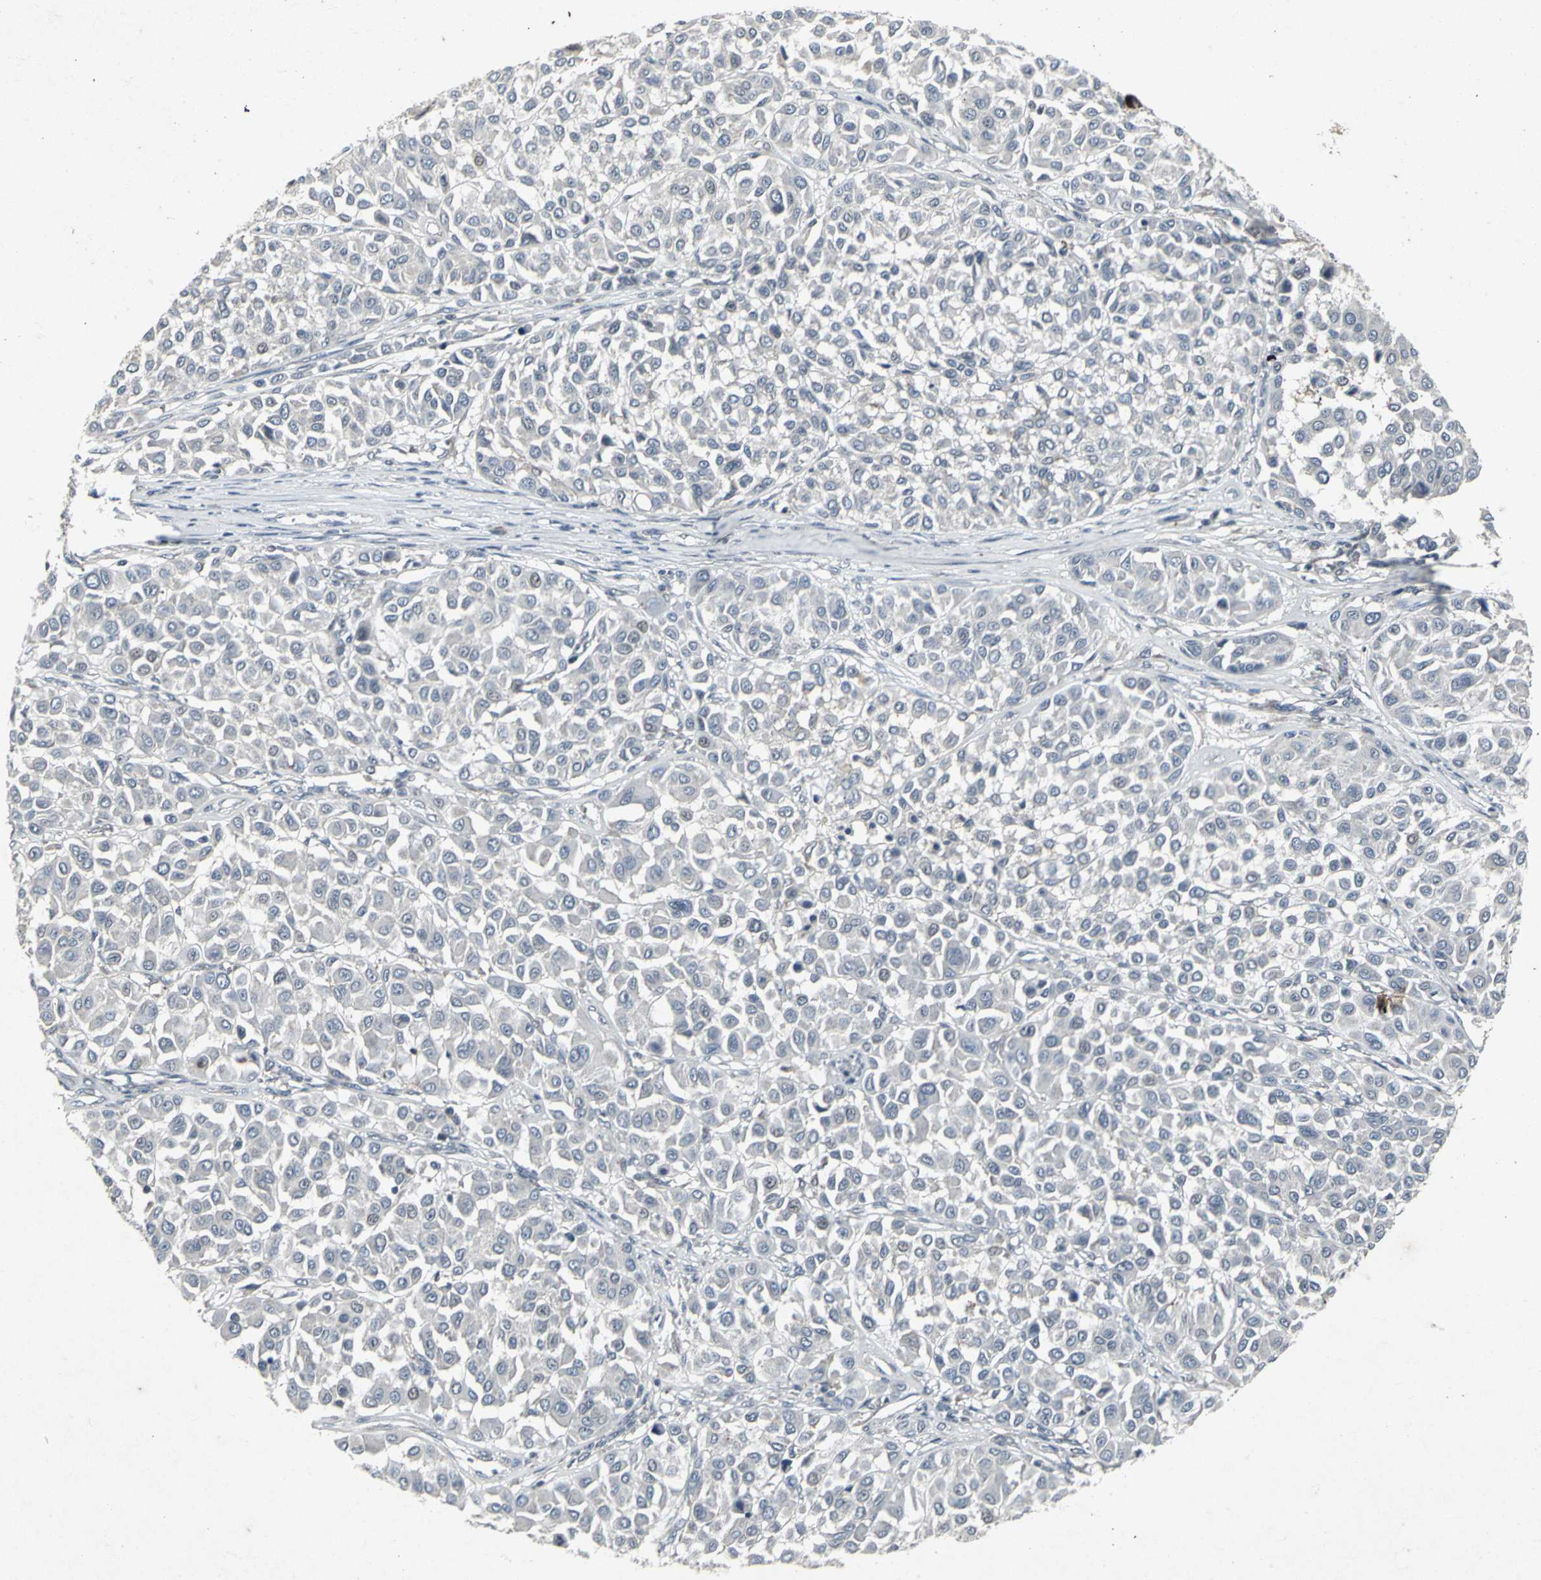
{"staining": {"intensity": "negative", "quantity": "none", "location": "none"}, "tissue": "melanoma", "cell_type": "Tumor cells", "image_type": "cancer", "snomed": [{"axis": "morphology", "description": "Malignant melanoma, Metastatic site"}, {"axis": "topography", "description": "Soft tissue"}], "caption": "A histopathology image of melanoma stained for a protein exhibits no brown staining in tumor cells.", "gene": "BMP4", "patient": {"sex": "male", "age": 41}}